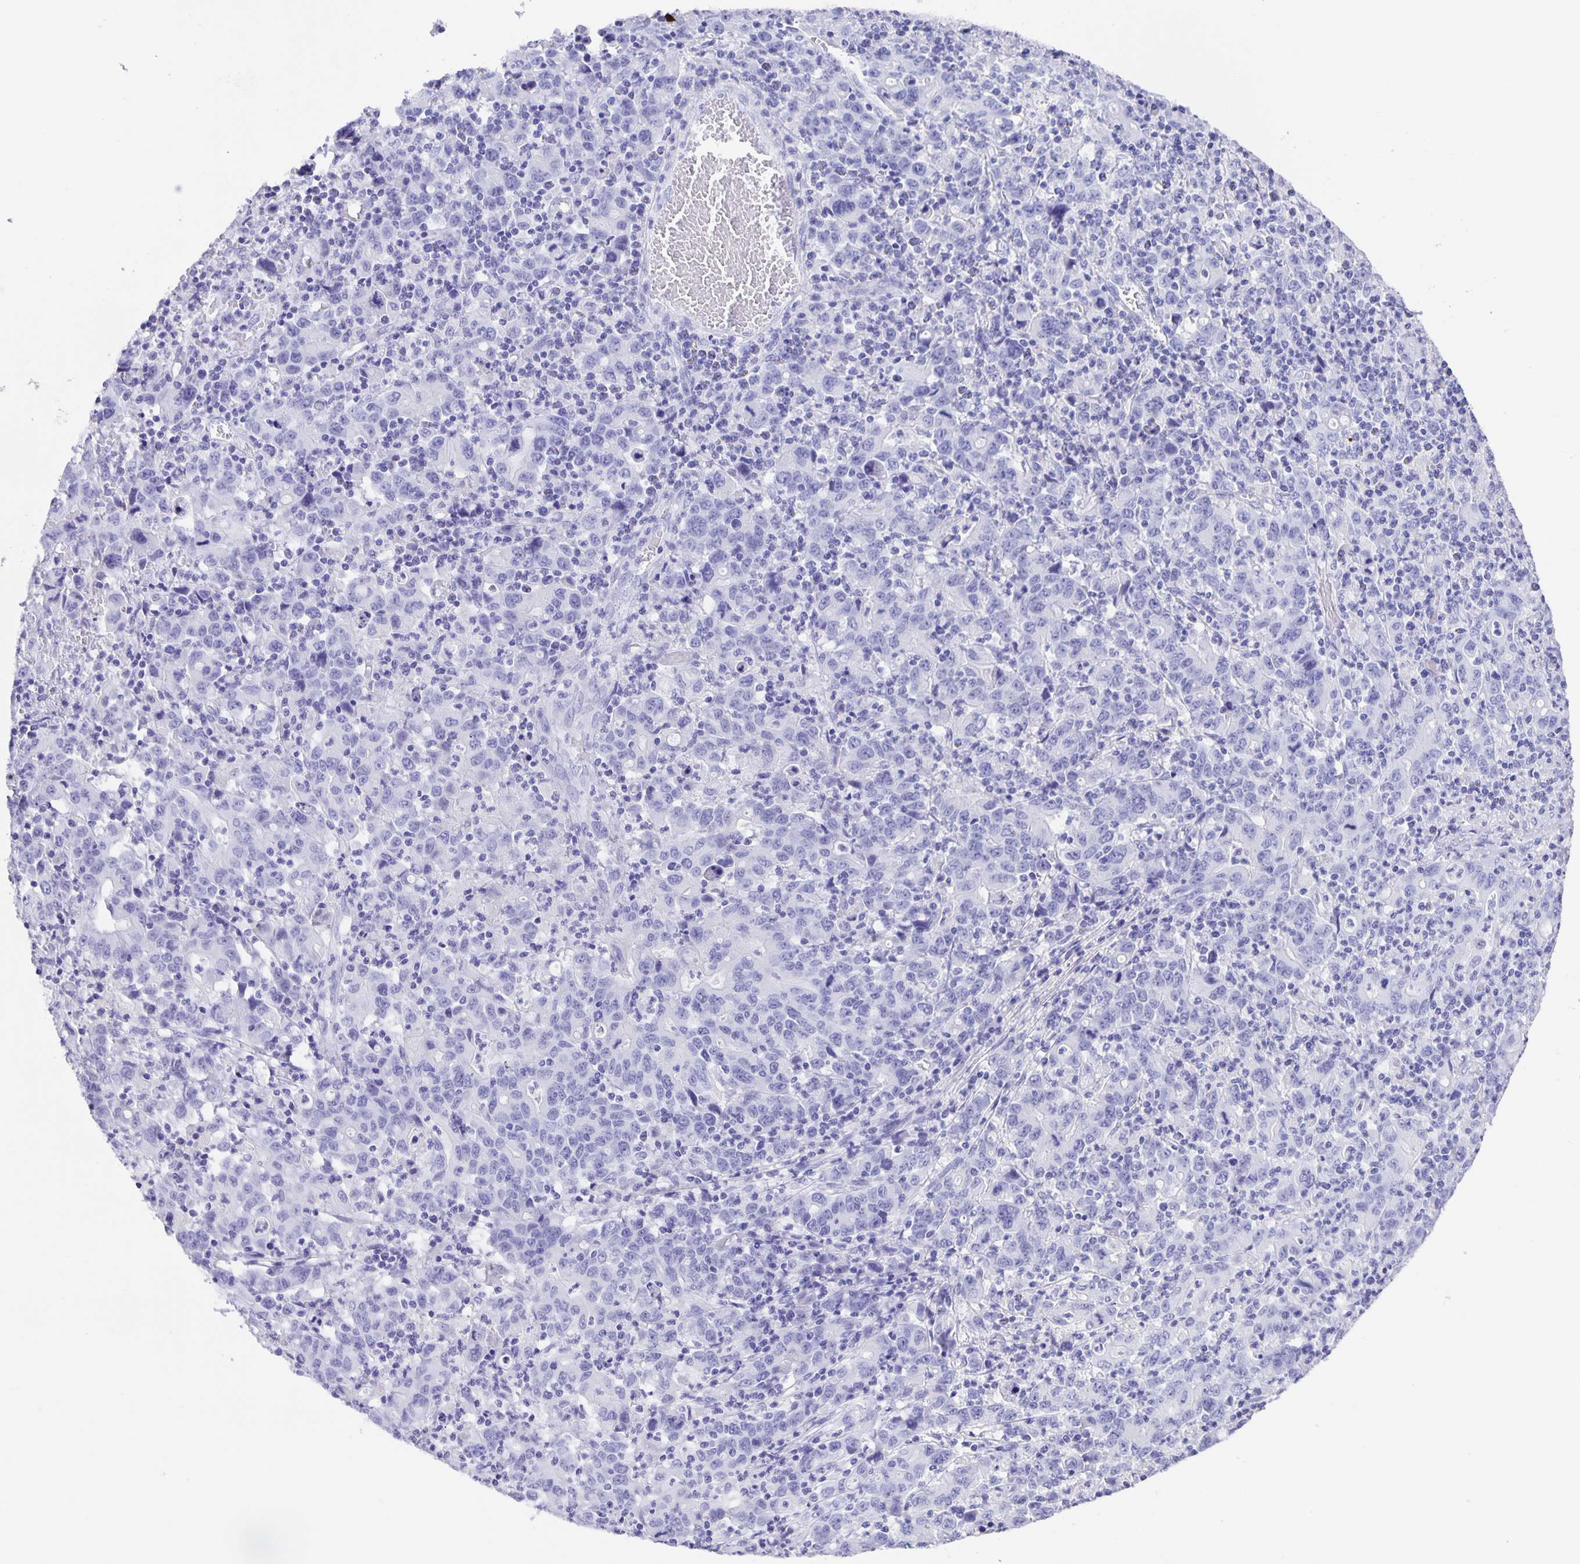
{"staining": {"intensity": "negative", "quantity": "none", "location": "none"}, "tissue": "stomach cancer", "cell_type": "Tumor cells", "image_type": "cancer", "snomed": [{"axis": "morphology", "description": "Adenocarcinoma, NOS"}, {"axis": "topography", "description": "Stomach, upper"}], "caption": "A high-resolution image shows immunohistochemistry staining of stomach adenocarcinoma, which shows no significant positivity in tumor cells. The staining is performed using DAB brown chromogen with nuclei counter-stained in using hematoxylin.", "gene": "GUCA2A", "patient": {"sex": "male", "age": 69}}